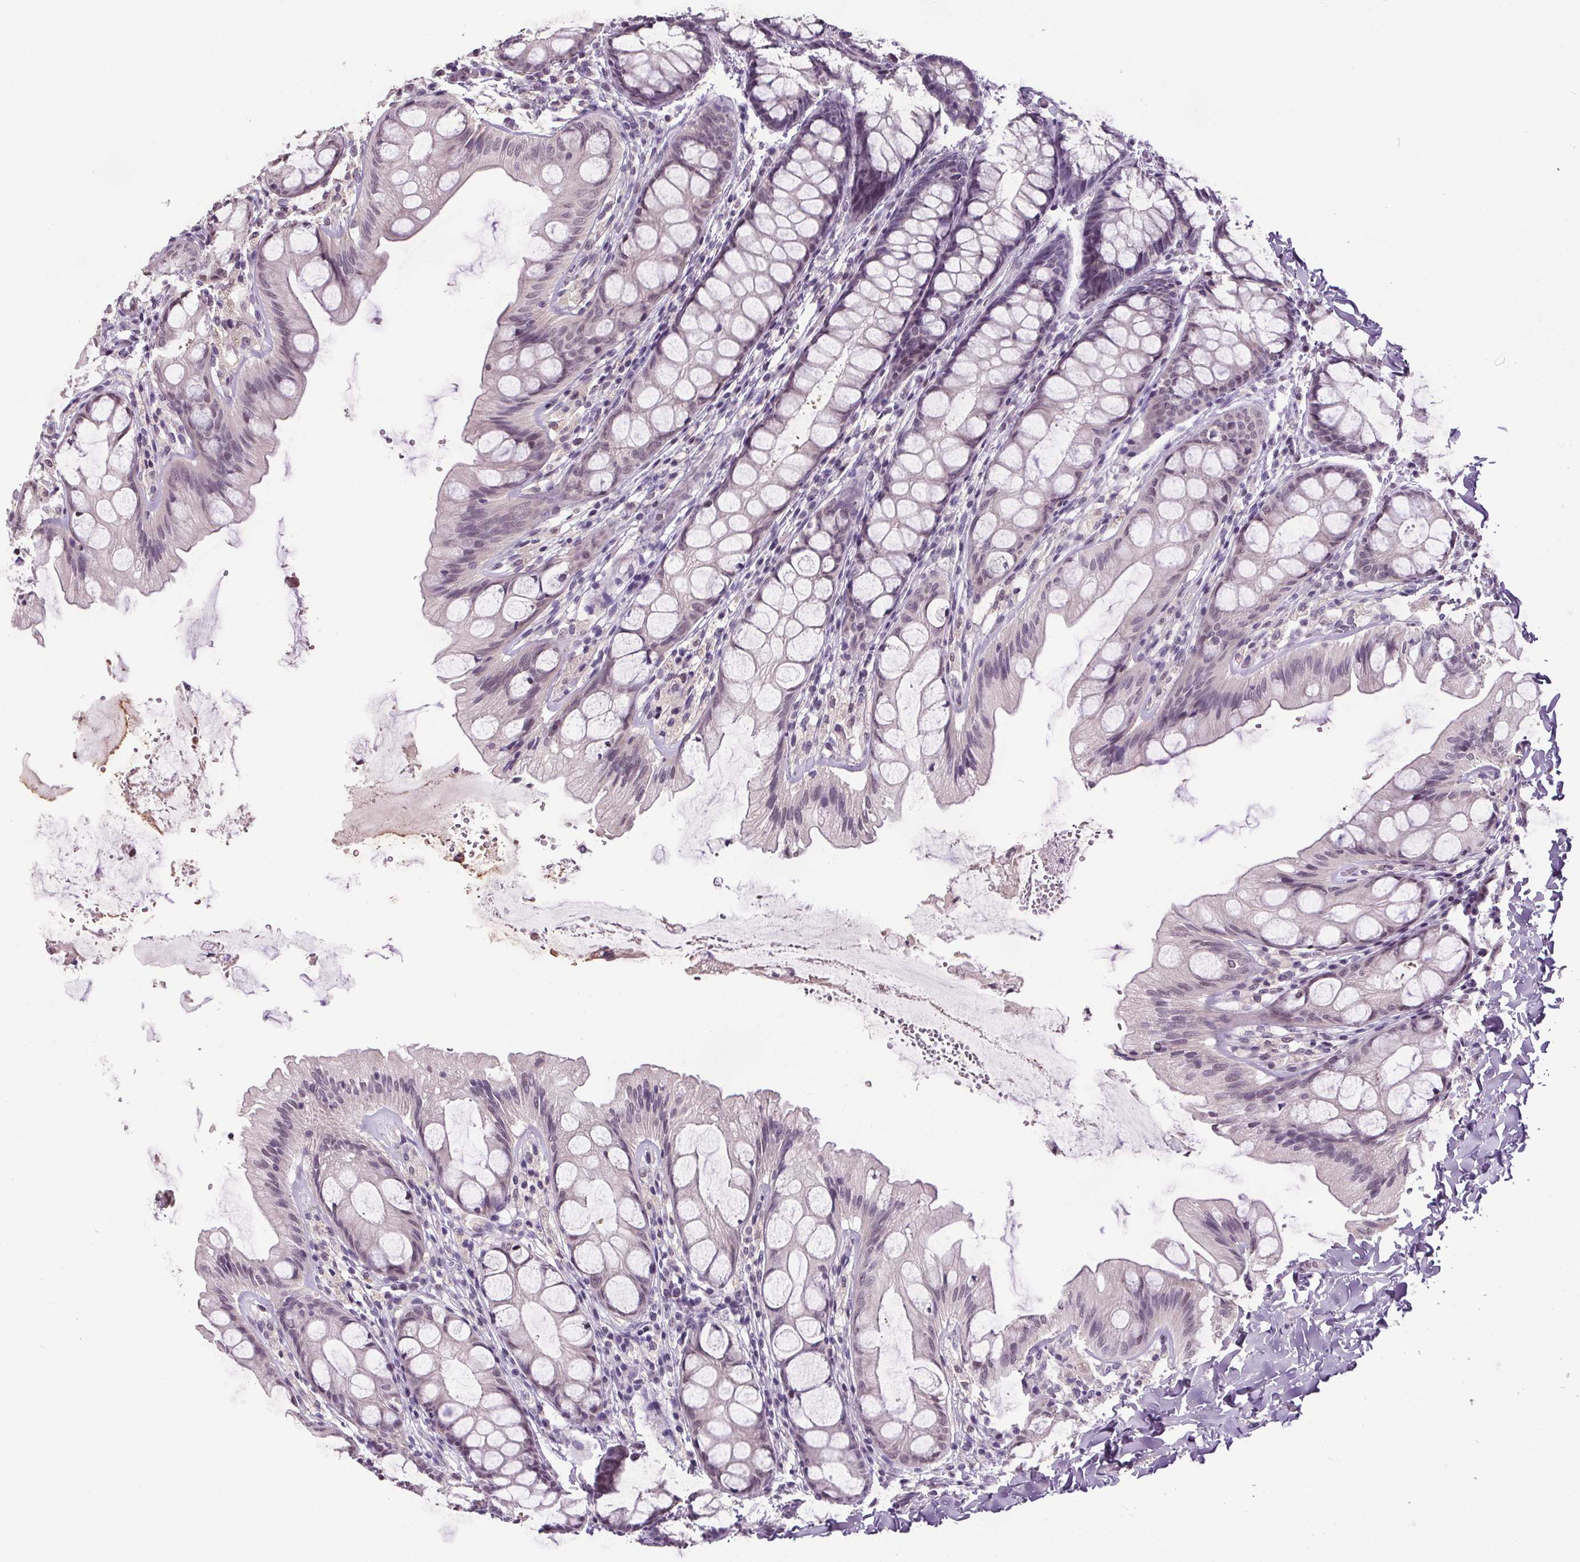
{"staining": {"intensity": "negative", "quantity": "none", "location": "none"}, "tissue": "colon", "cell_type": "Endothelial cells", "image_type": "normal", "snomed": [{"axis": "morphology", "description": "Normal tissue, NOS"}, {"axis": "topography", "description": "Colon"}], "caption": "Immunohistochemistry of benign human colon displays no staining in endothelial cells. (Brightfield microscopy of DAB (3,3'-diaminobenzidine) IHC at high magnification).", "gene": "SLC2A9", "patient": {"sex": "male", "age": 47}}